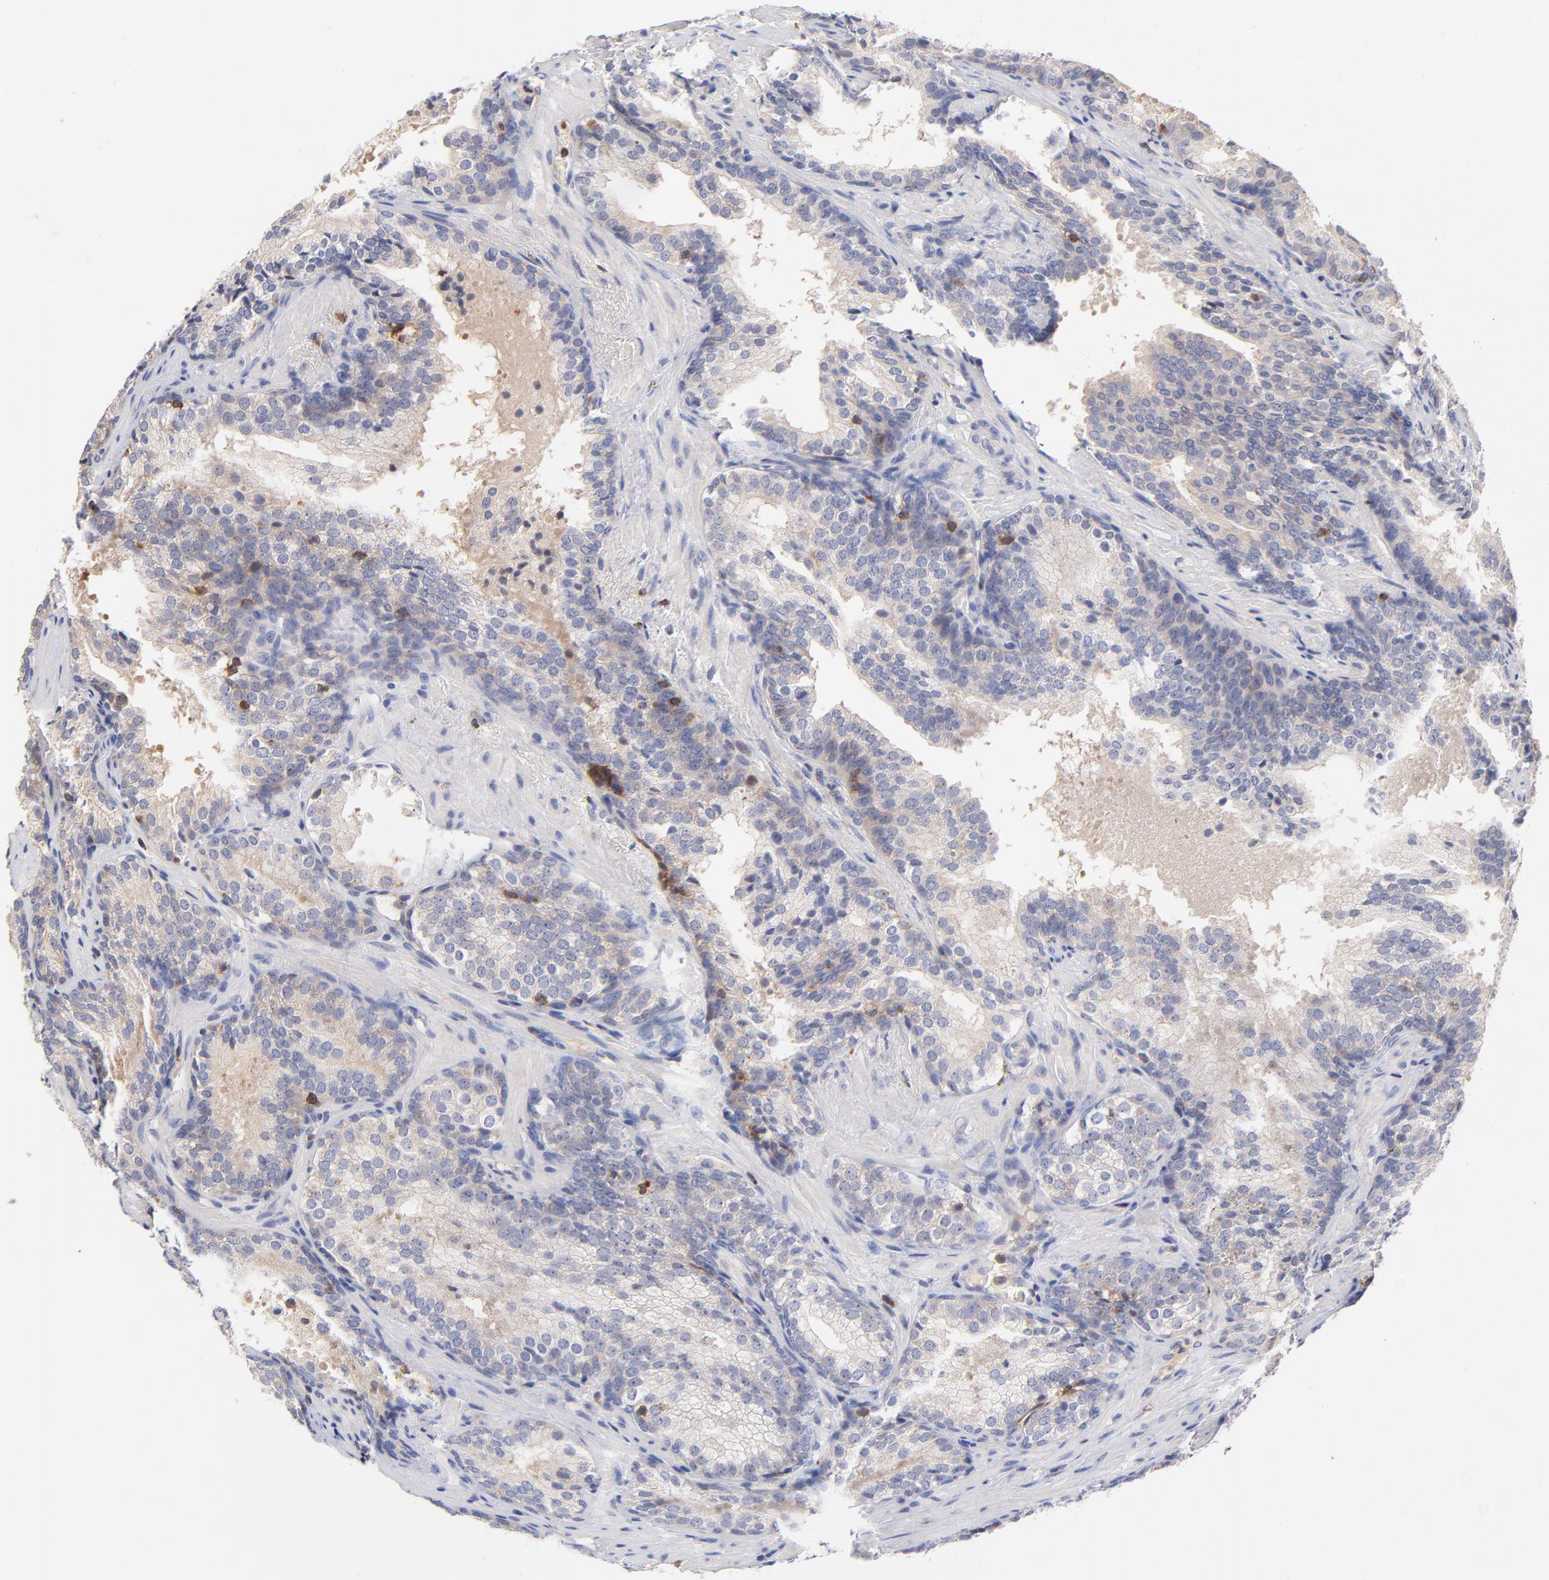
{"staining": {"intensity": "weak", "quantity": "<25%", "location": "cytoplasmic/membranous"}, "tissue": "prostate cancer", "cell_type": "Tumor cells", "image_type": "cancer", "snomed": [{"axis": "morphology", "description": "Adenocarcinoma, Low grade"}, {"axis": "topography", "description": "Prostate"}], "caption": "Tumor cells show no significant staining in prostate cancer (low-grade adenocarcinoma). (DAB immunohistochemistry (IHC), high magnification).", "gene": "KREMEN2", "patient": {"sex": "male", "age": 69}}